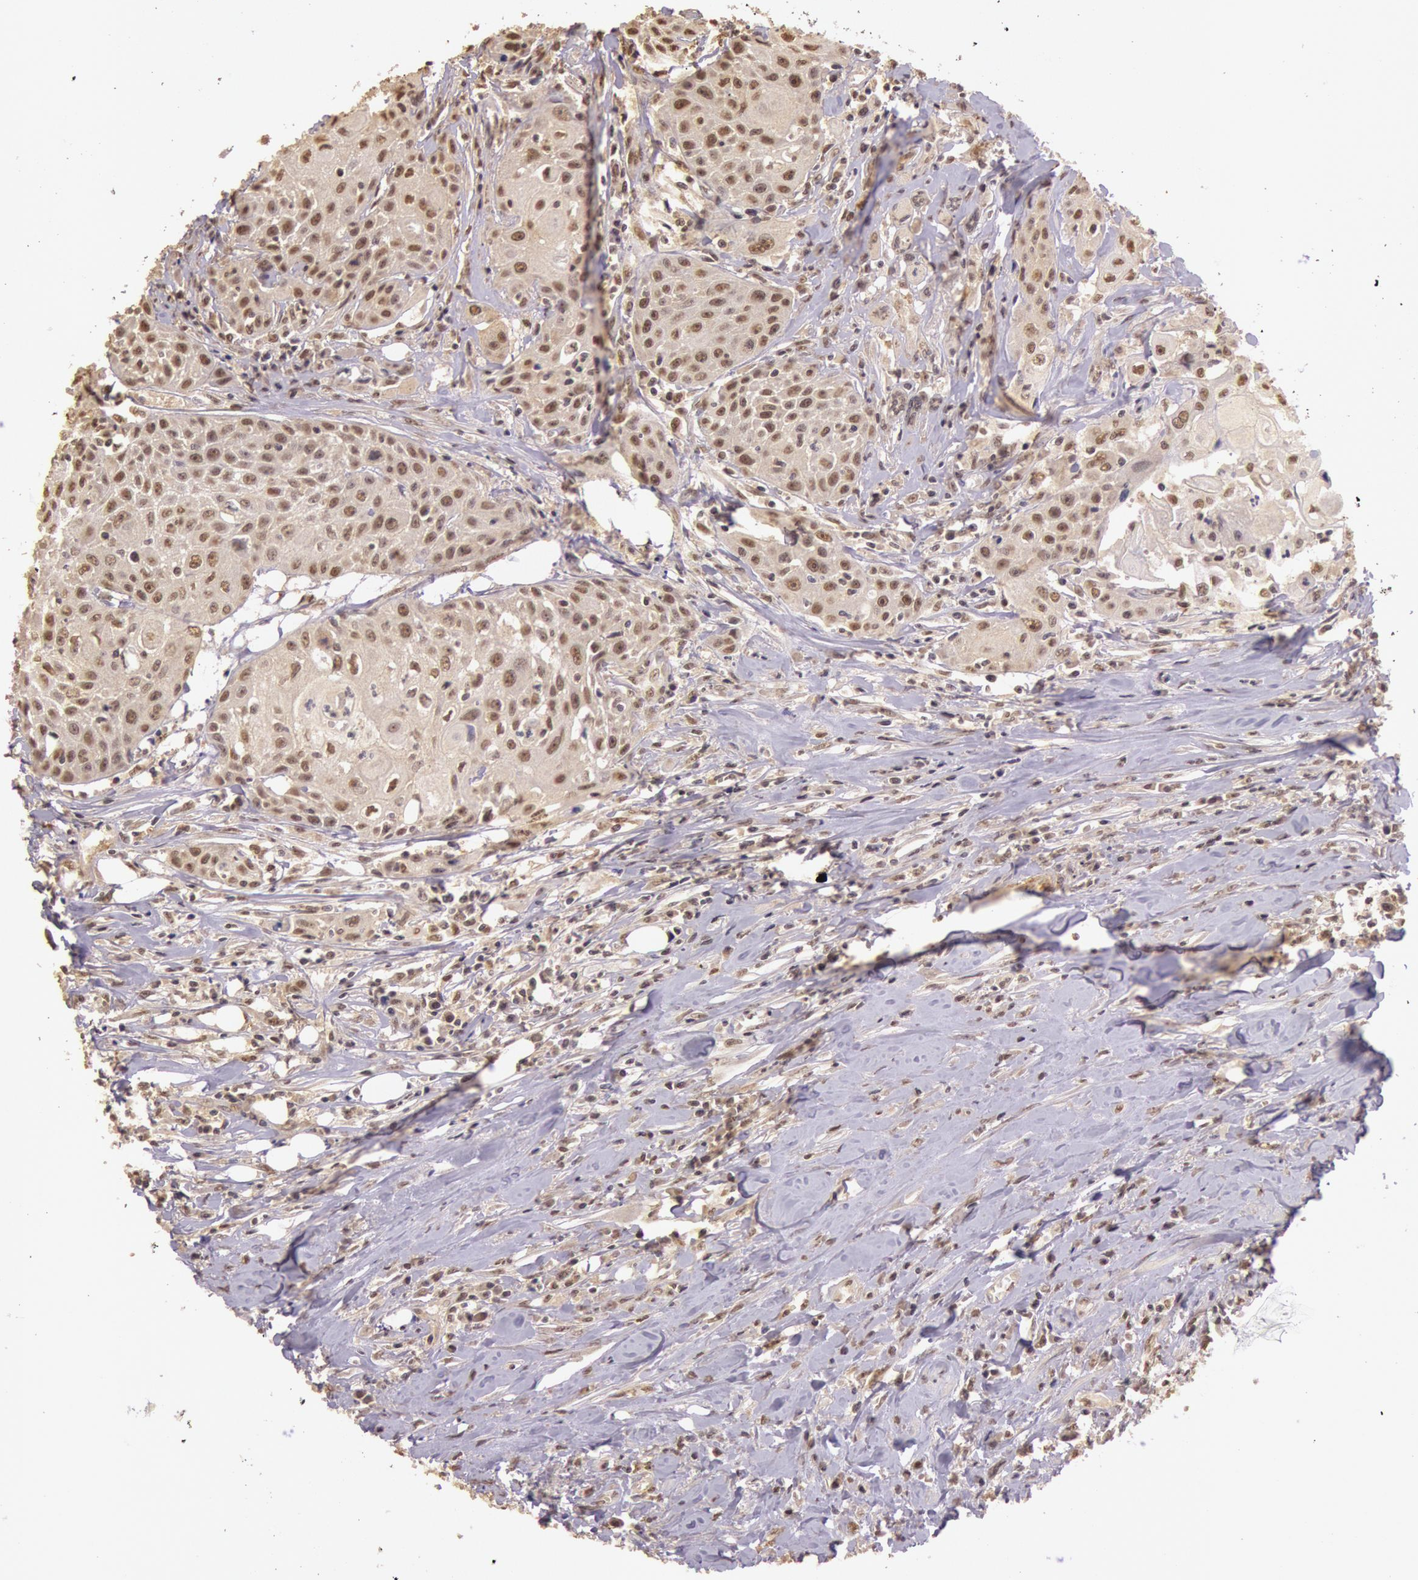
{"staining": {"intensity": "moderate", "quantity": "25%-75%", "location": "cytoplasmic/membranous,nuclear"}, "tissue": "head and neck cancer", "cell_type": "Tumor cells", "image_type": "cancer", "snomed": [{"axis": "morphology", "description": "Squamous cell carcinoma, NOS"}, {"axis": "topography", "description": "Oral tissue"}, {"axis": "topography", "description": "Head-Neck"}], "caption": "The photomicrograph reveals staining of squamous cell carcinoma (head and neck), revealing moderate cytoplasmic/membranous and nuclear protein staining (brown color) within tumor cells. Using DAB (3,3'-diaminobenzidine) (brown) and hematoxylin (blue) stains, captured at high magnification using brightfield microscopy.", "gene": "RTL10", "patient": {"sex": "female", "age": 82}}